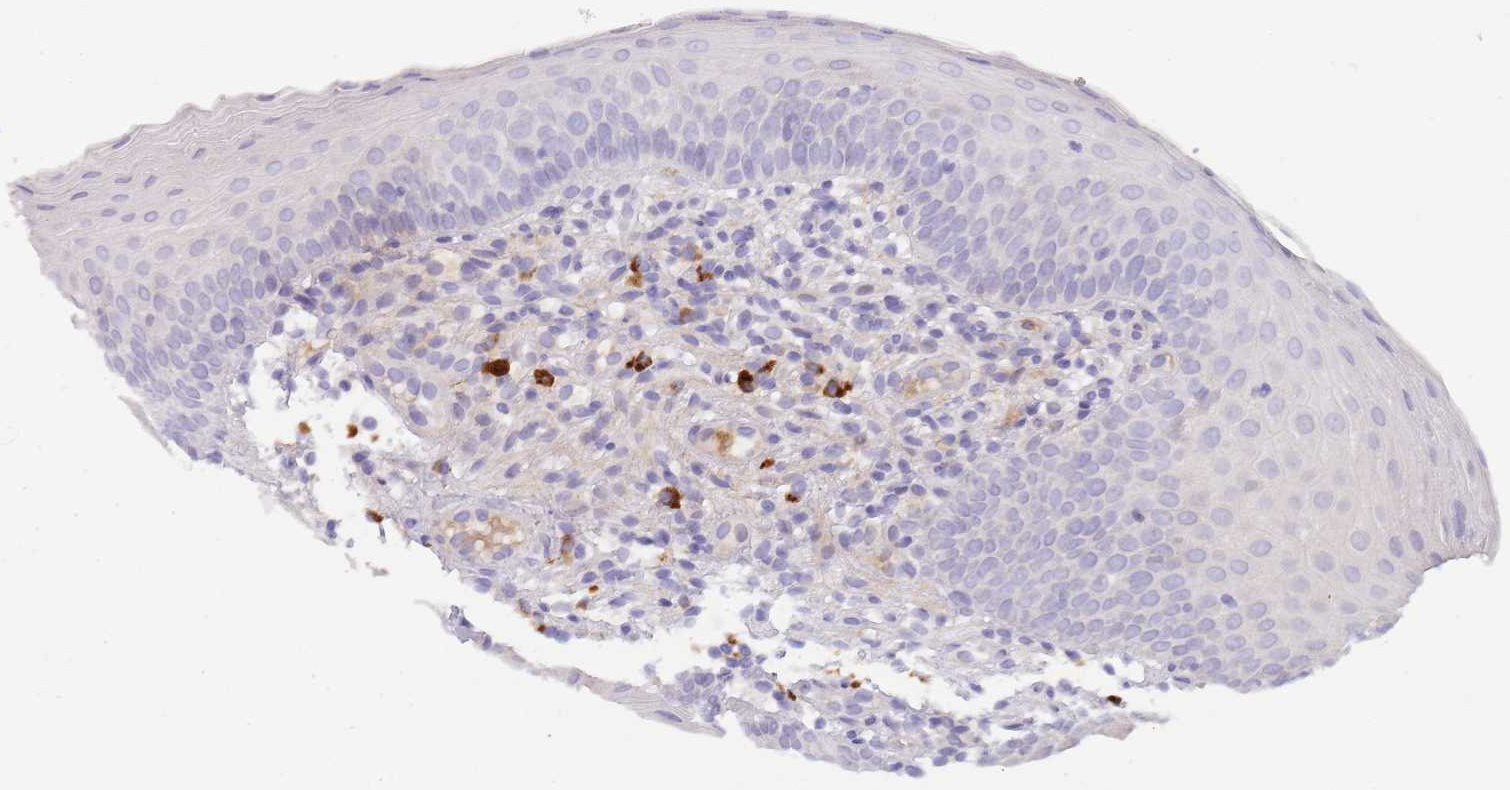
{"staining": {"intensity": "weak", "quantity": "<25%", "location": "cytoplasmic/membranous"}, "tissue": "oral mucosa", "cell_type": "Squamous epithelial cells", "image_type": "normal", "snomed": [{"axis": "morphology", "description": "Normal tissue, NOS"}, {"axis": "topography", "description": "Oral tissue"}], "caption": "IHC micrograph of normal oral mucosa: human oral mucosa stained with DAB (3,3'-diaminobenzidine) exhibits no significant protein positivity in squamous epithelial cells. Brightfield microscopy of immunohistochemistry (IHC) stained with DAB (3,3'-diaminobenzidine) (brown) and hematoxylin (blue), captured at high magnification.", "gene": "SUSD1", "patient": {"sex": "male", "age": 46}}